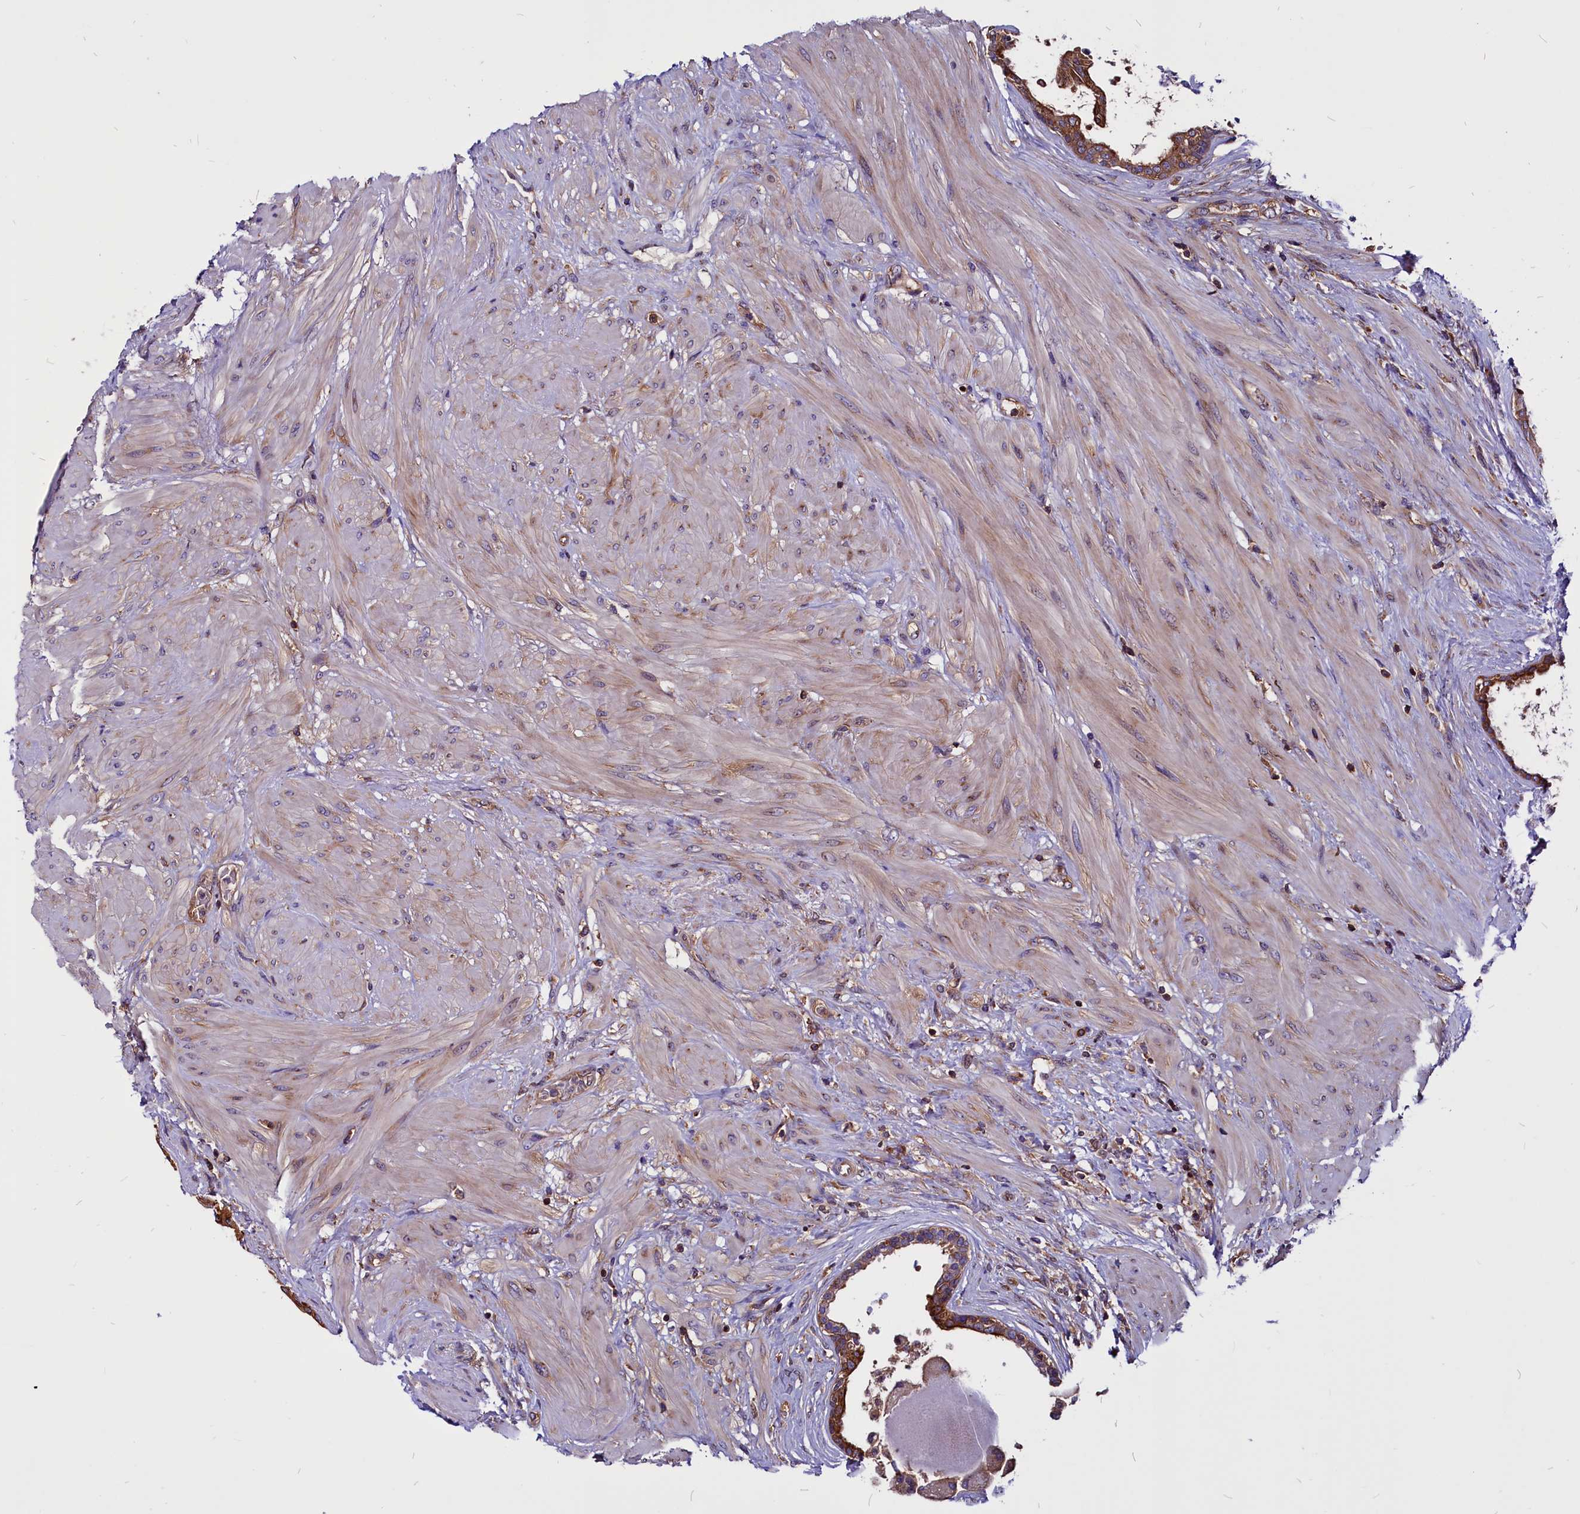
{"staining": {"intensity": "strong", "quantity": ">75%", "location": "cytoplasmic/membranous"}, "tissue": "prostate", "cell_type": "Glandular cells", "image_type": "normal", "snomed": [{"axis": "morphology", "description": "Normal tissue, NOS"}, {"axis": "topography", "description": "Prostate"}], "caption": "Protein staining of normal prostate exhibits strong cytoplasmic/membranous positivity in about >75% of glandular cells.", "gene": "EIF3G", "patient": {"sex": "male", "age": 48}}